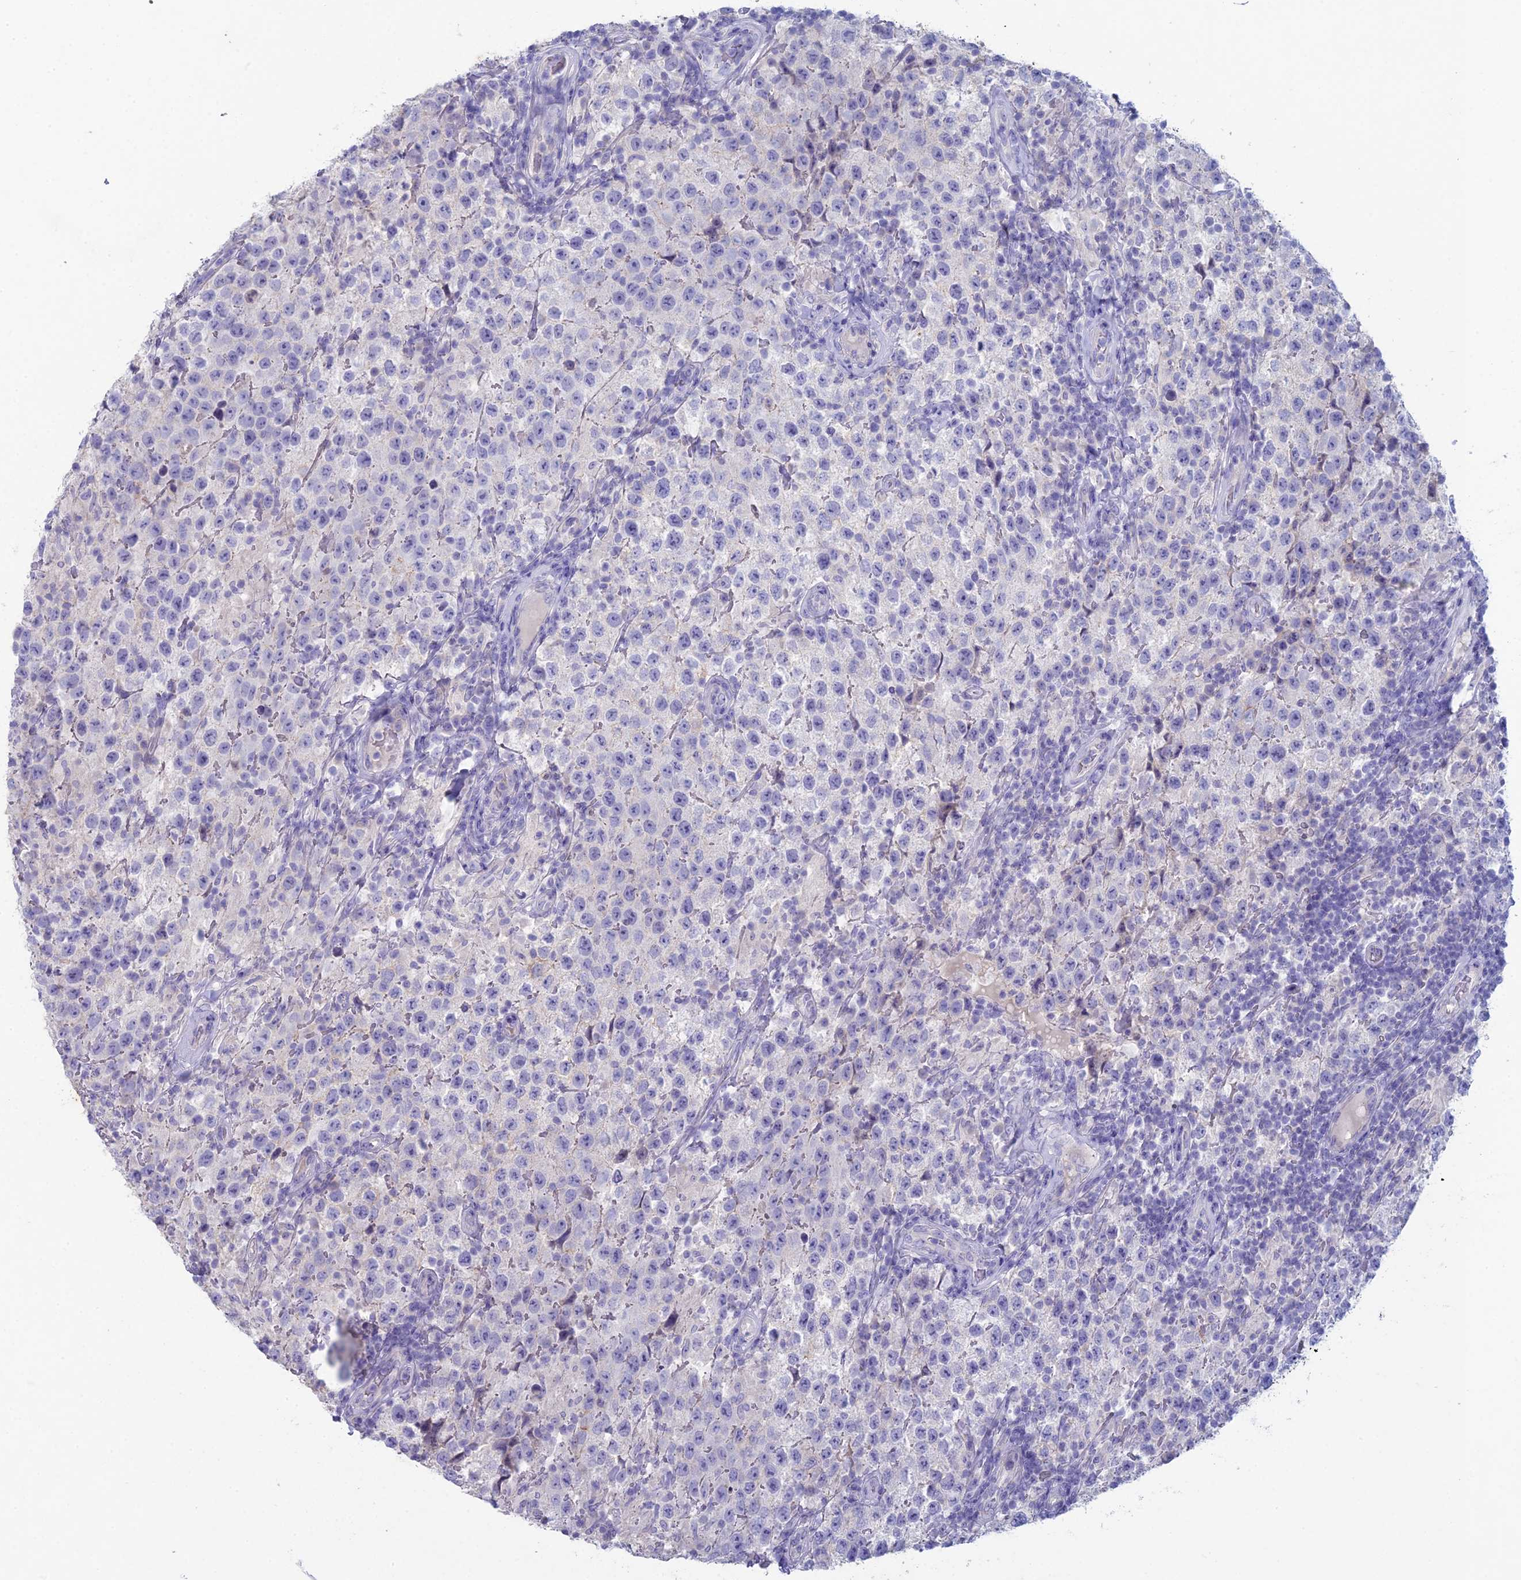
{"staining": {"intensity": "negative", "quantity": "none", "location": "none"}, "tissue": "testis cancer", "cell_type": "Tumor cells", "image_type": "cancer", "snomed": [{"axis": "morphology", "description": "Seminoma, NOS"}, {"axis": "morphology", "description": "Carcinoma, Embryonal, NOS"}, {"axis": "topography", "description": "Testis"}], "caption": "Immunohistochemistry (IHC) of testis cancer reveals no staining in tumor cells. The staining is performed using DAB brown chromogen with nuclei counter-stained in using hematoxylin.", "gene": "NCAM1", "patient": {"sex": "male", "age": 41}}